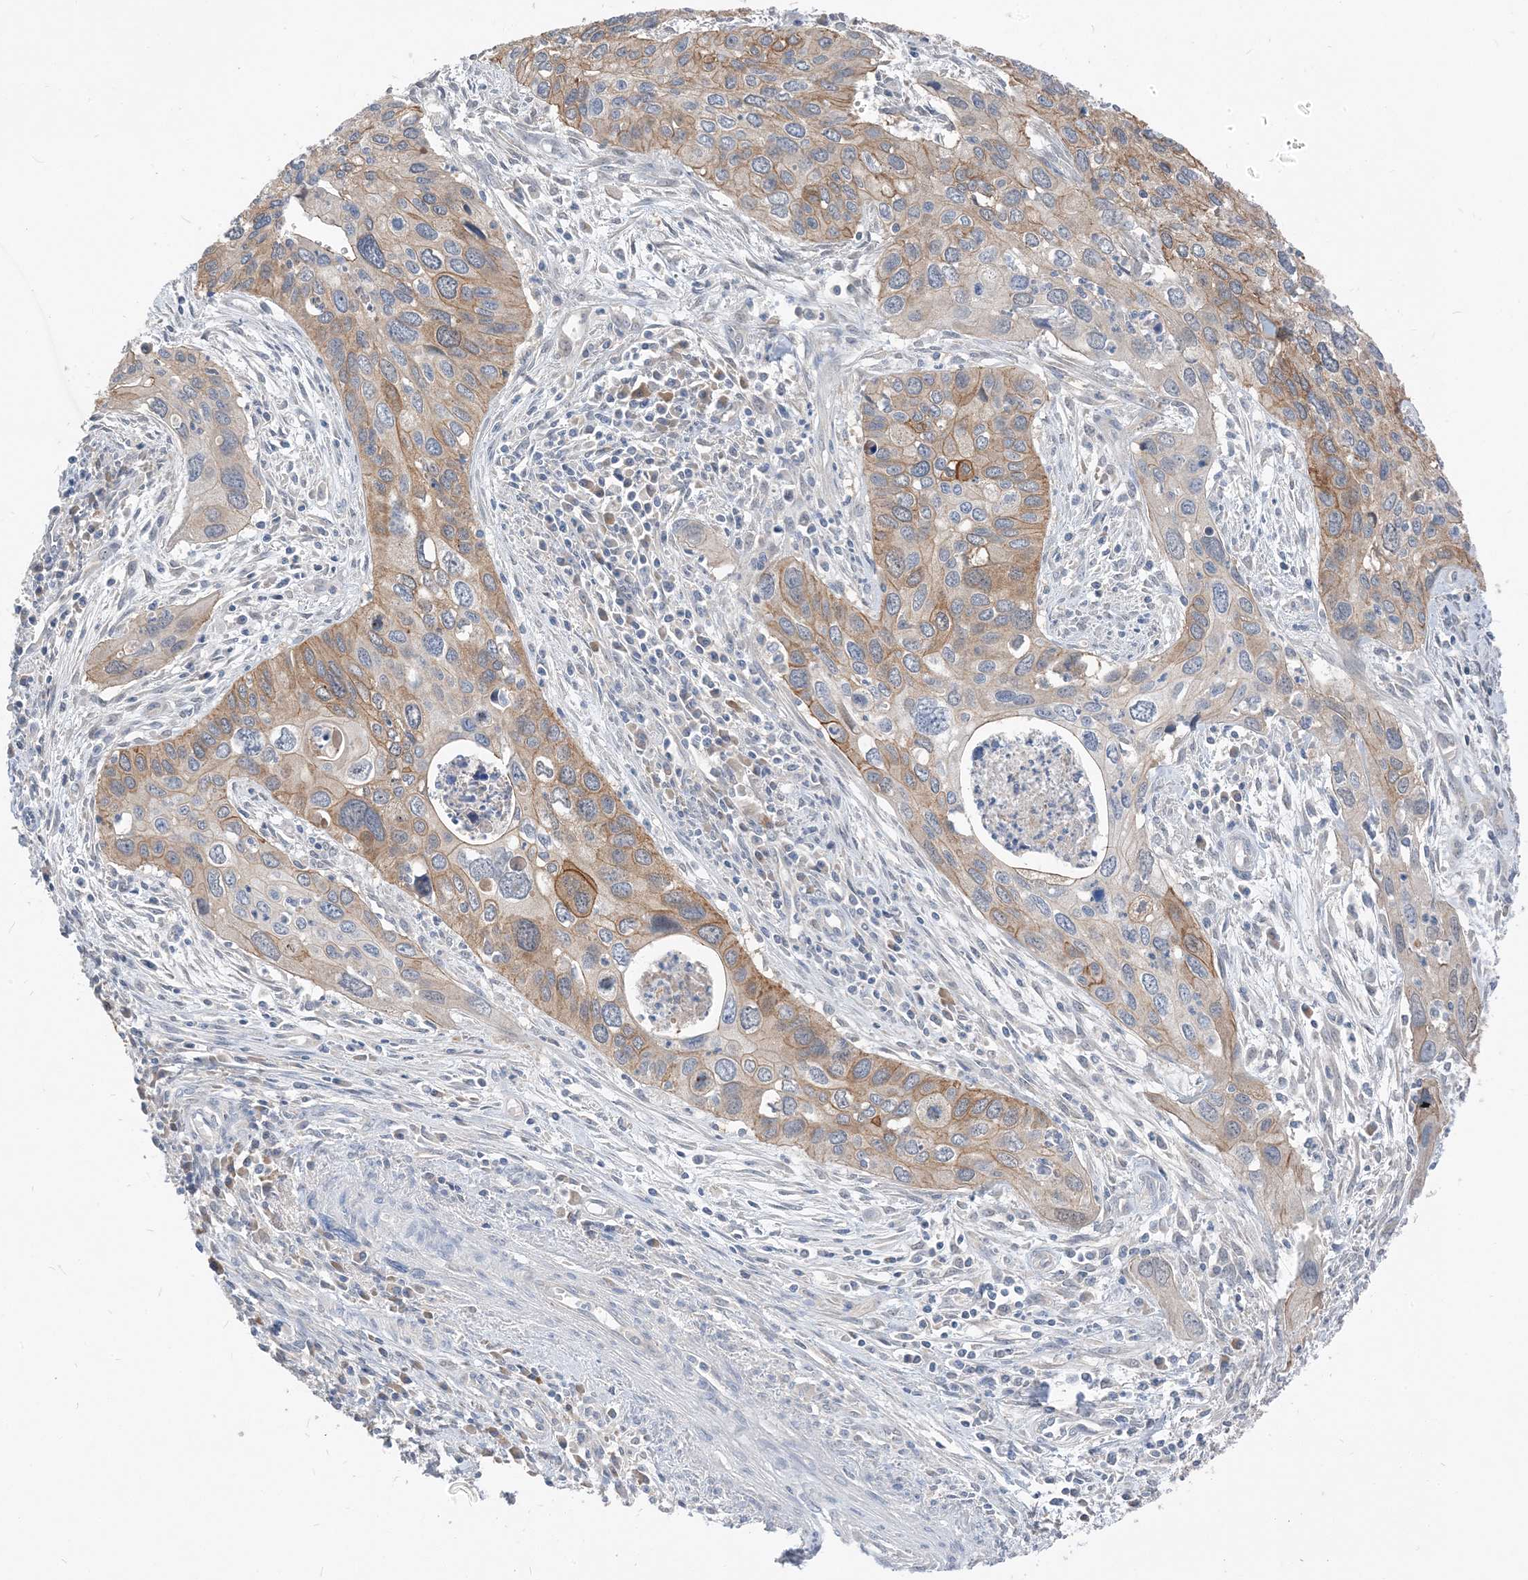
{"staining": {"intensity": "moderate", "quantity": "<25%", "location": "cytoplasmic/membranous"}, "tissue": "cervical cancer", "cell_type": "Tumor cells", "image_type": "cancer", "snomed": [{"axis": "morphology", "description": "Squamous cell carcinoma, NOS"}, {"axis": "topography", "description": "Cervix"}], "caption": "Immunohistochemical staining of human cervical cancer displays low levels of moderate cytoplasmic/membranous positivity in approximately <25% of tumor cells.", "gene": "NCOA7", "patient": {"sex": "female", "age": 55}}